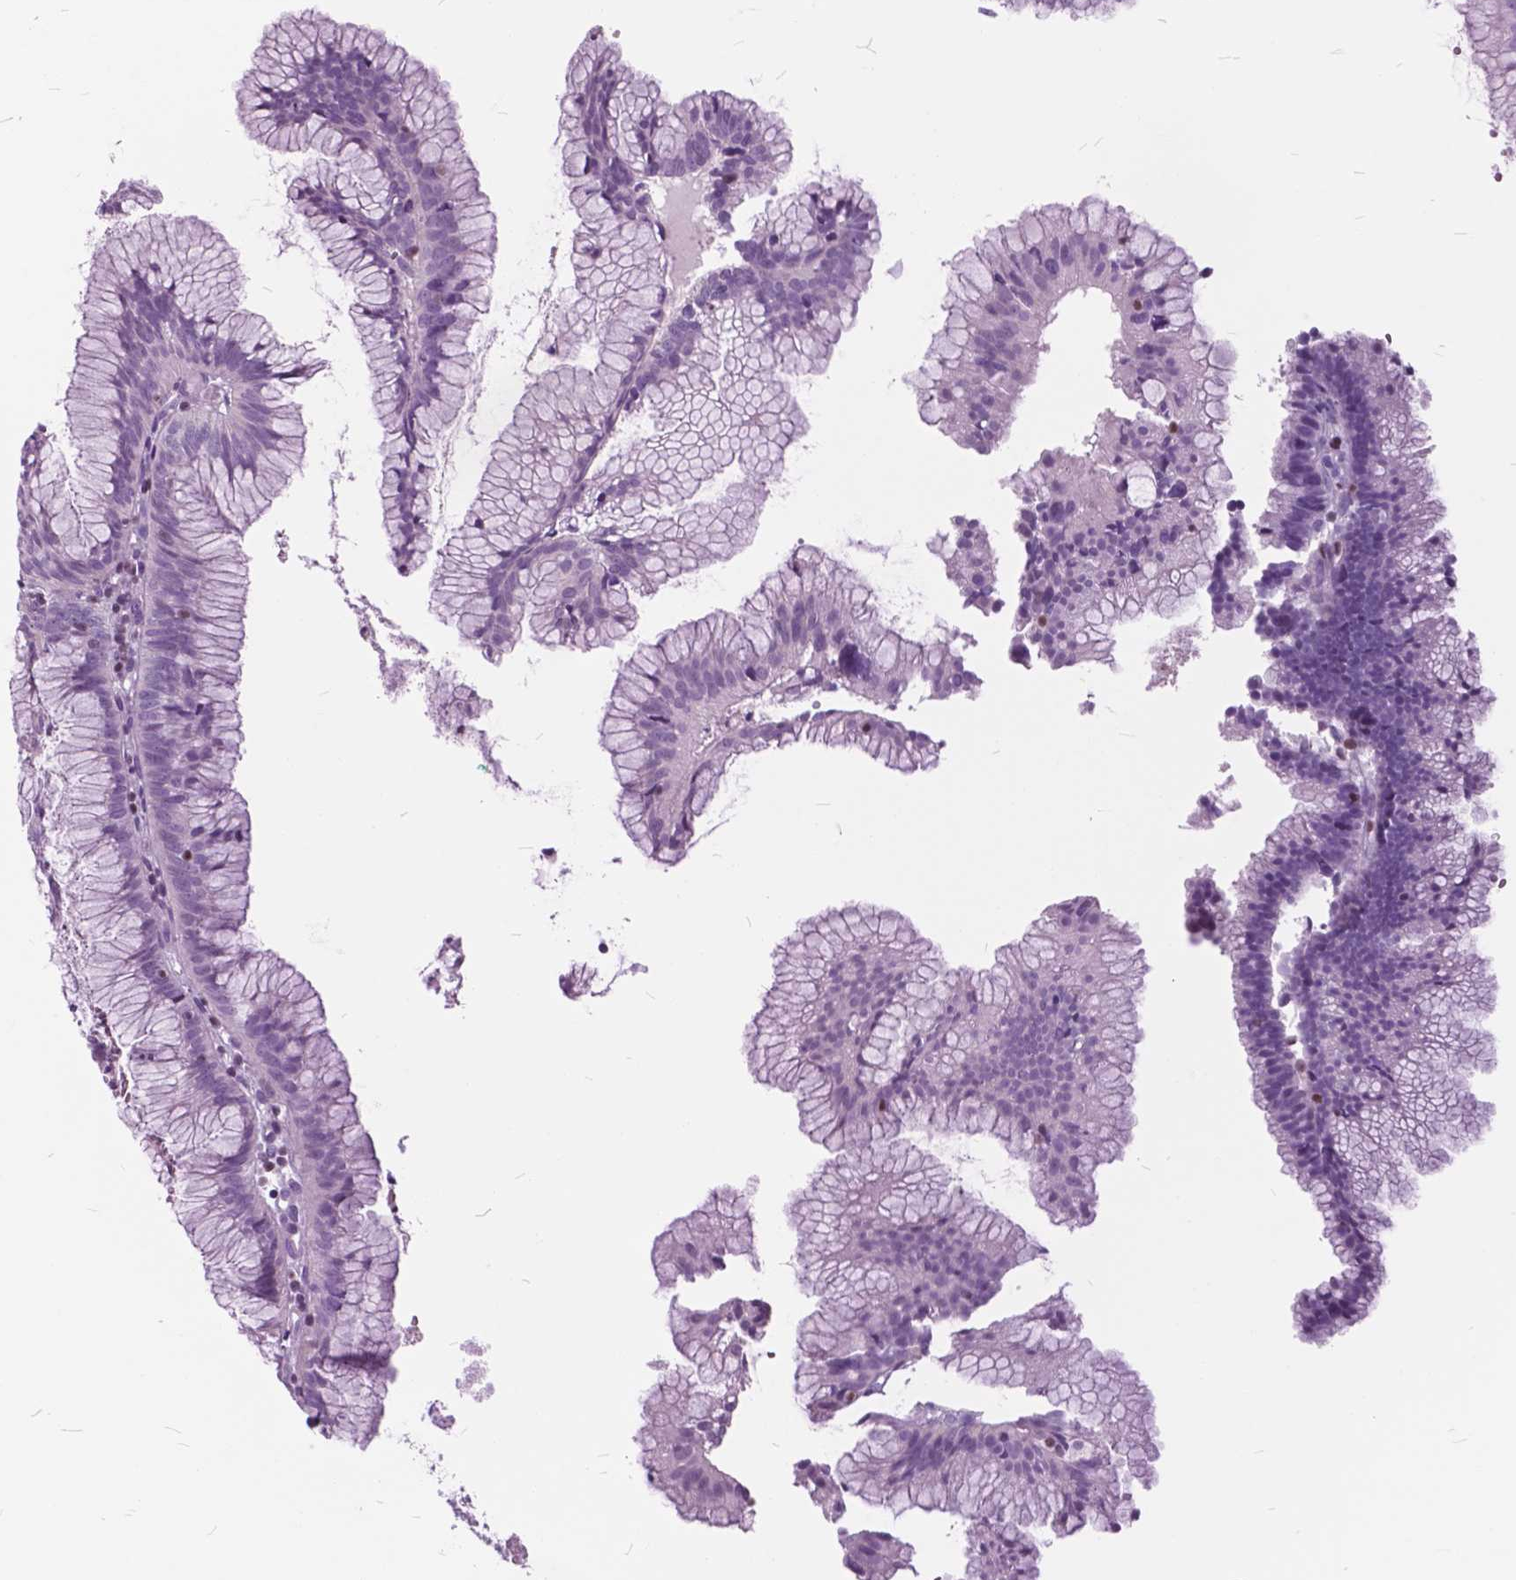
{"staining": {"intensity": "negative", "quantity": "none", "location": "none"}, "tissue": "colorectal cancer", "cell_type": "Tumor cells", "image_type": "cancer", "snomed": [{"axis": "morphology", "description": "Adenocarcinoma, NOS"}, {"axis": "topography", "description": "Colon"}], "caption": "There is no significant expression in tumor cells of adenocarcinoma (colorectal).", "gene": "SP140", "patient": {"sex": "female", "age": 78}}